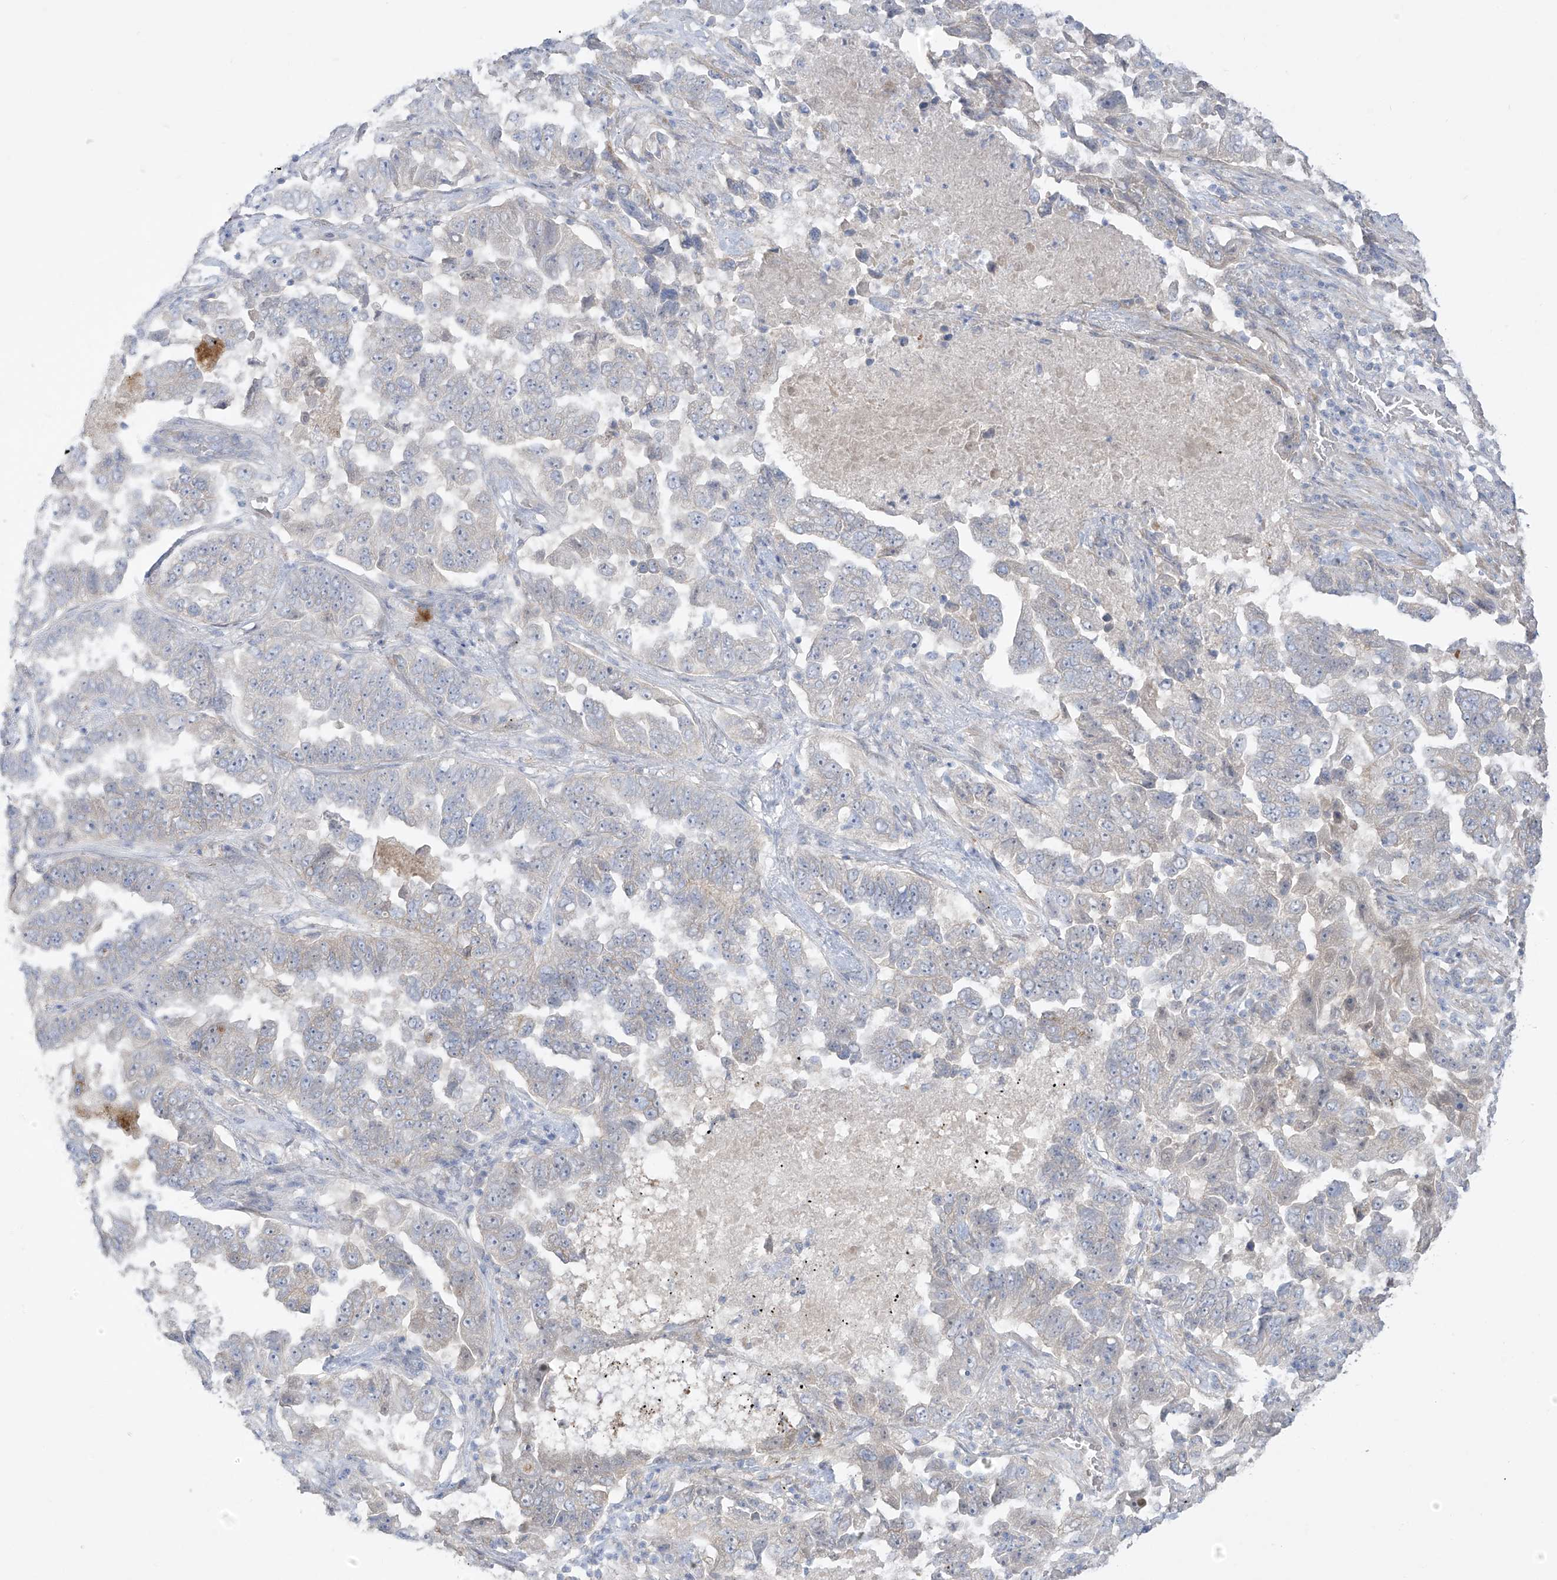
{"staining": {"intensity": "negative", "quantity": "none", "location": "none"}, "tissue": "lung cancer", "cell_type": "Tumor cells", "image_type": "cancer", "snomed": [{"axis": "morphology", "description": "Adenocarcinoma, NOS"}, {"axis": "topography", "description": "Lung"}], "caption": "Histopathology image shows no significant protein expression in tumor cells of lung adenocarcinoma. (Brightfield microscopy of DAB IHC at high magnification).", "gene": "EIPR1", "patient": {"sex": "female", "age": 51}}